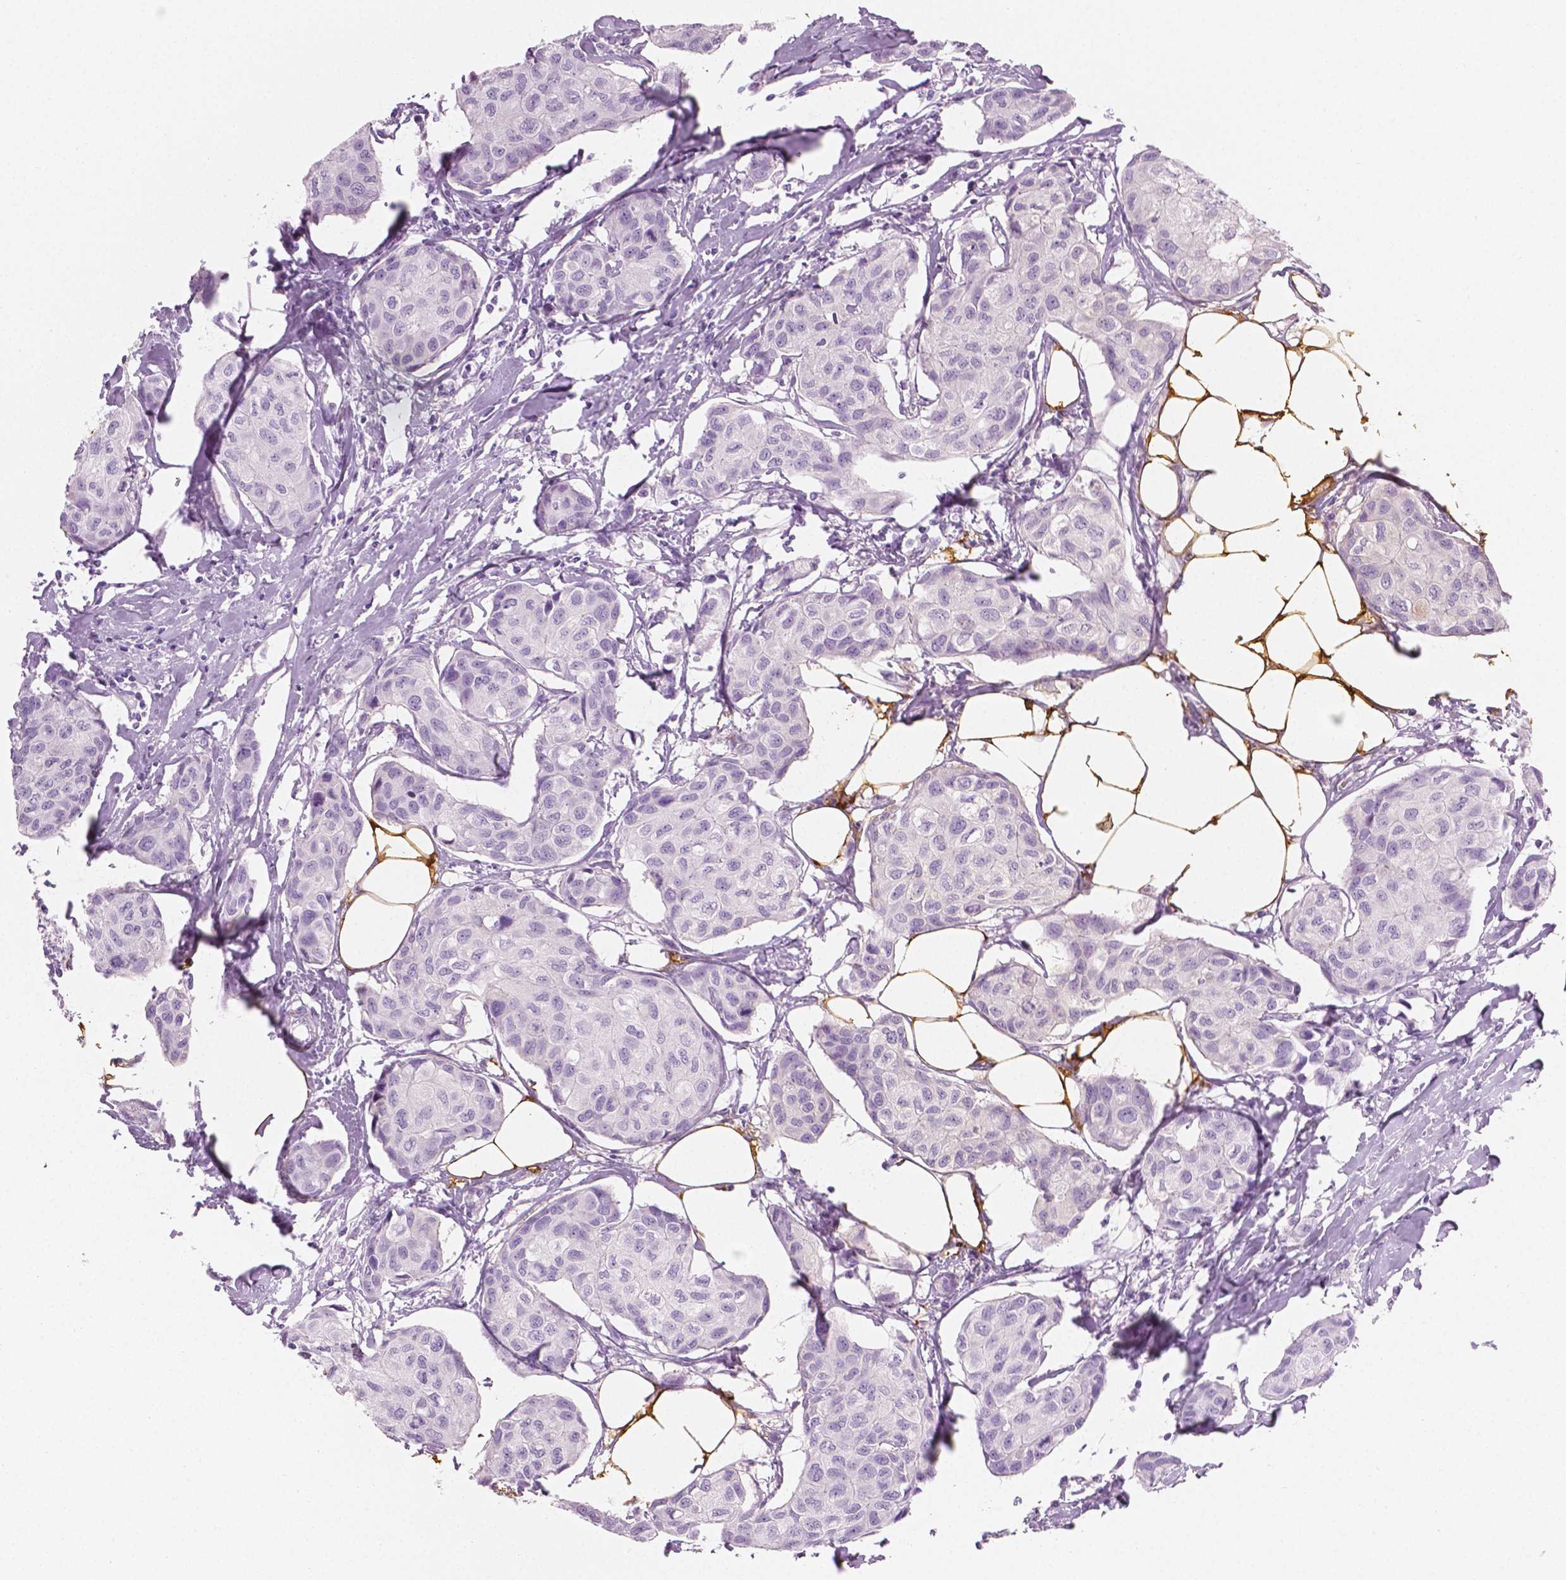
{"staining": {"intensity": "negative", "quantity": "none", "location": "none"}, "tissue": "breast cancer", "cell_type": "Tumor cells", "image_type": "cancer", "snomed": [{"axis": "morphology", "description": "Duct carcinoma"}, {"axis": "topography", "description": "Breast"}], "caption": "Tumor cells are negative for protein expression in human breast cancer.", "gene": "PLIN4", "patient": {"sex": "female", "age": 80}}